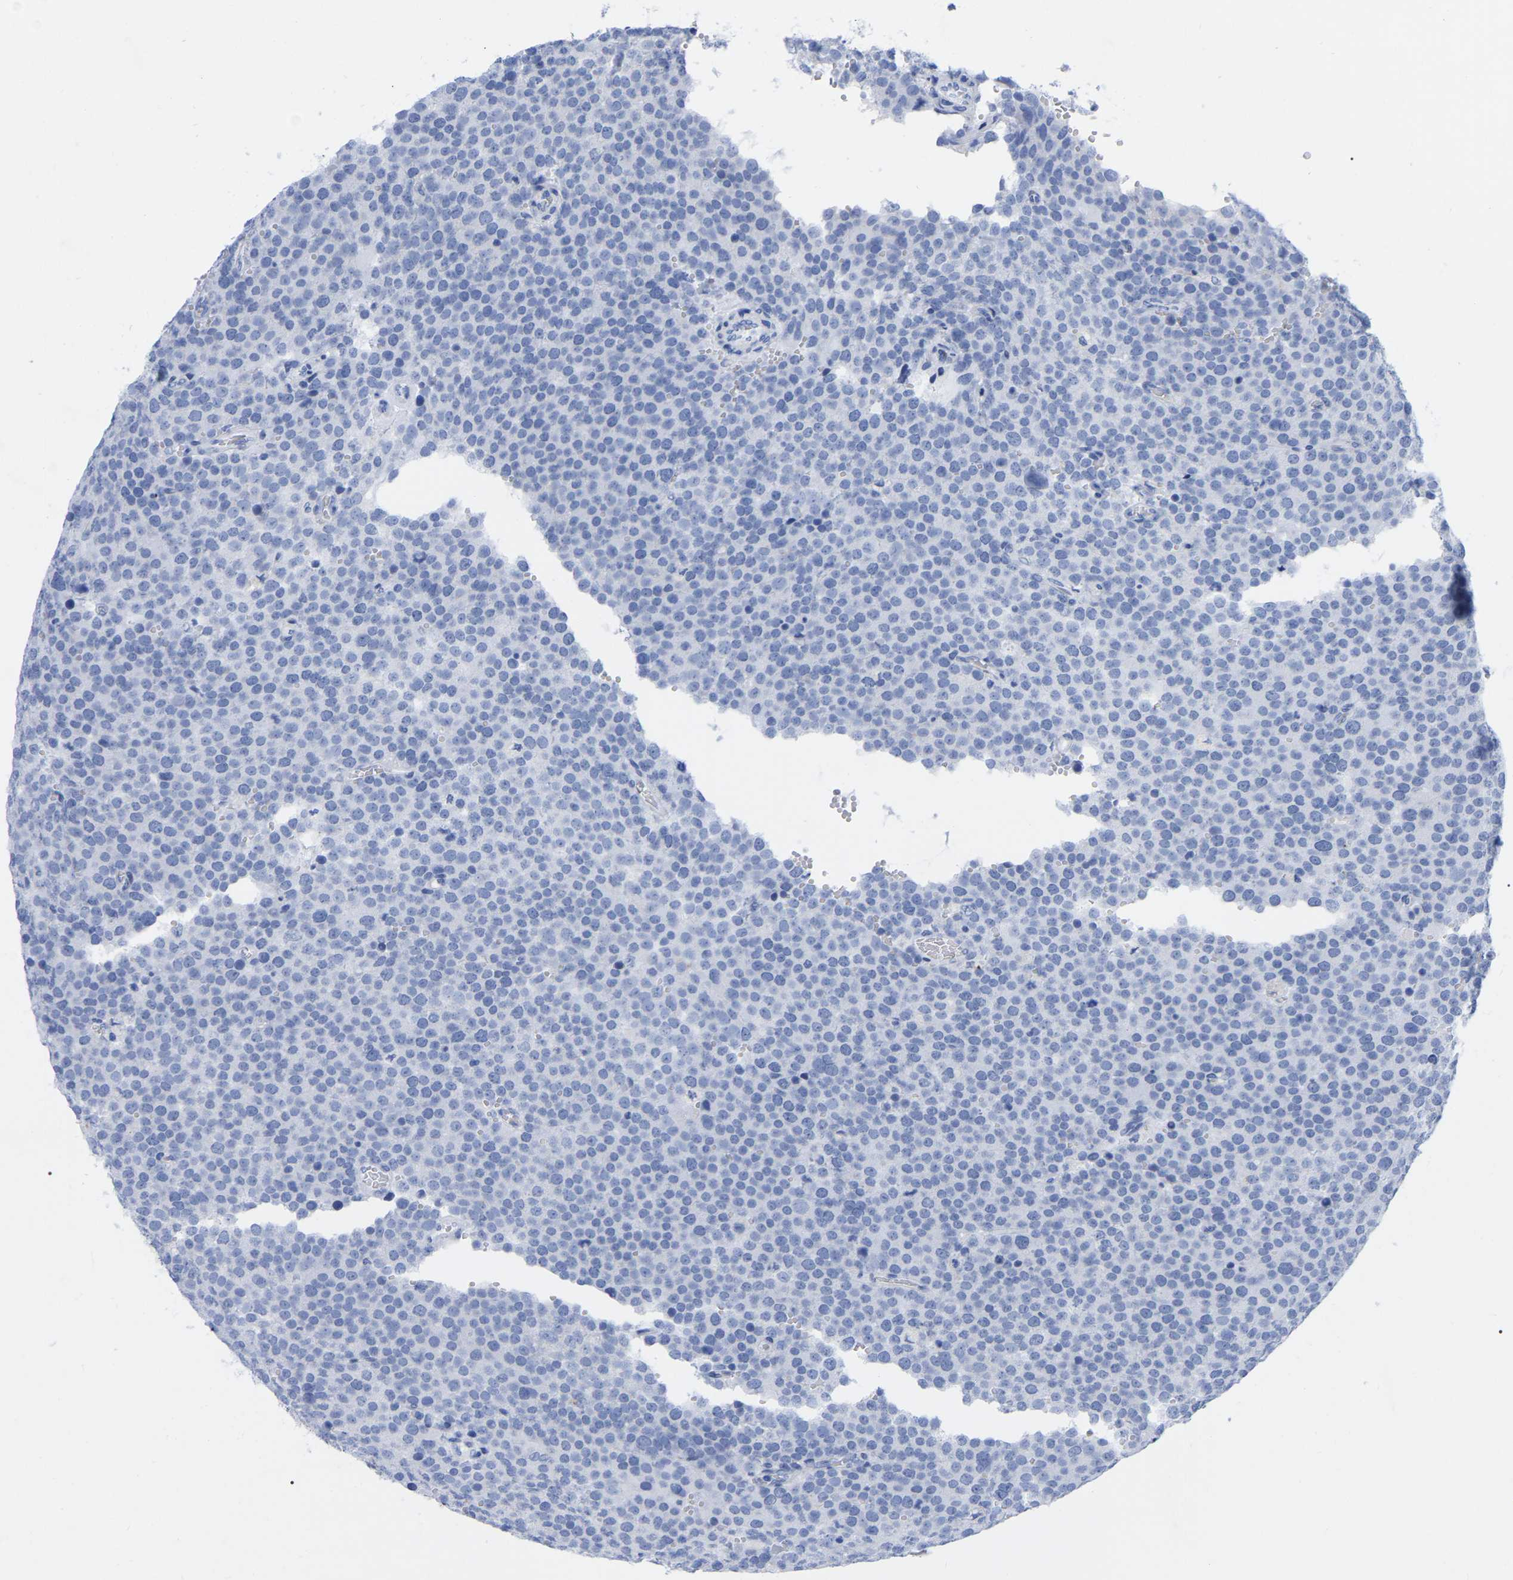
{"staining": {"intensity": "negative", "quantity": "none", "location": "none"}, "tissue": "testis cancer", "cell_type": "Tumor cells", "image_type": "cancer", "snomed": [{"axis": "morphology", "description": "Normal tissue, NOS"}, {"axis": "morphology", "description": "Seminoma, NOS"}, {"axis": "topography", "description": "Testis"}], "caption": "The histopathology image shows no significant positivity in tumor cells of testis cancer (seminoma).", "gene": "ZNF629", "patient": {"sex": "male", "age": 71}}